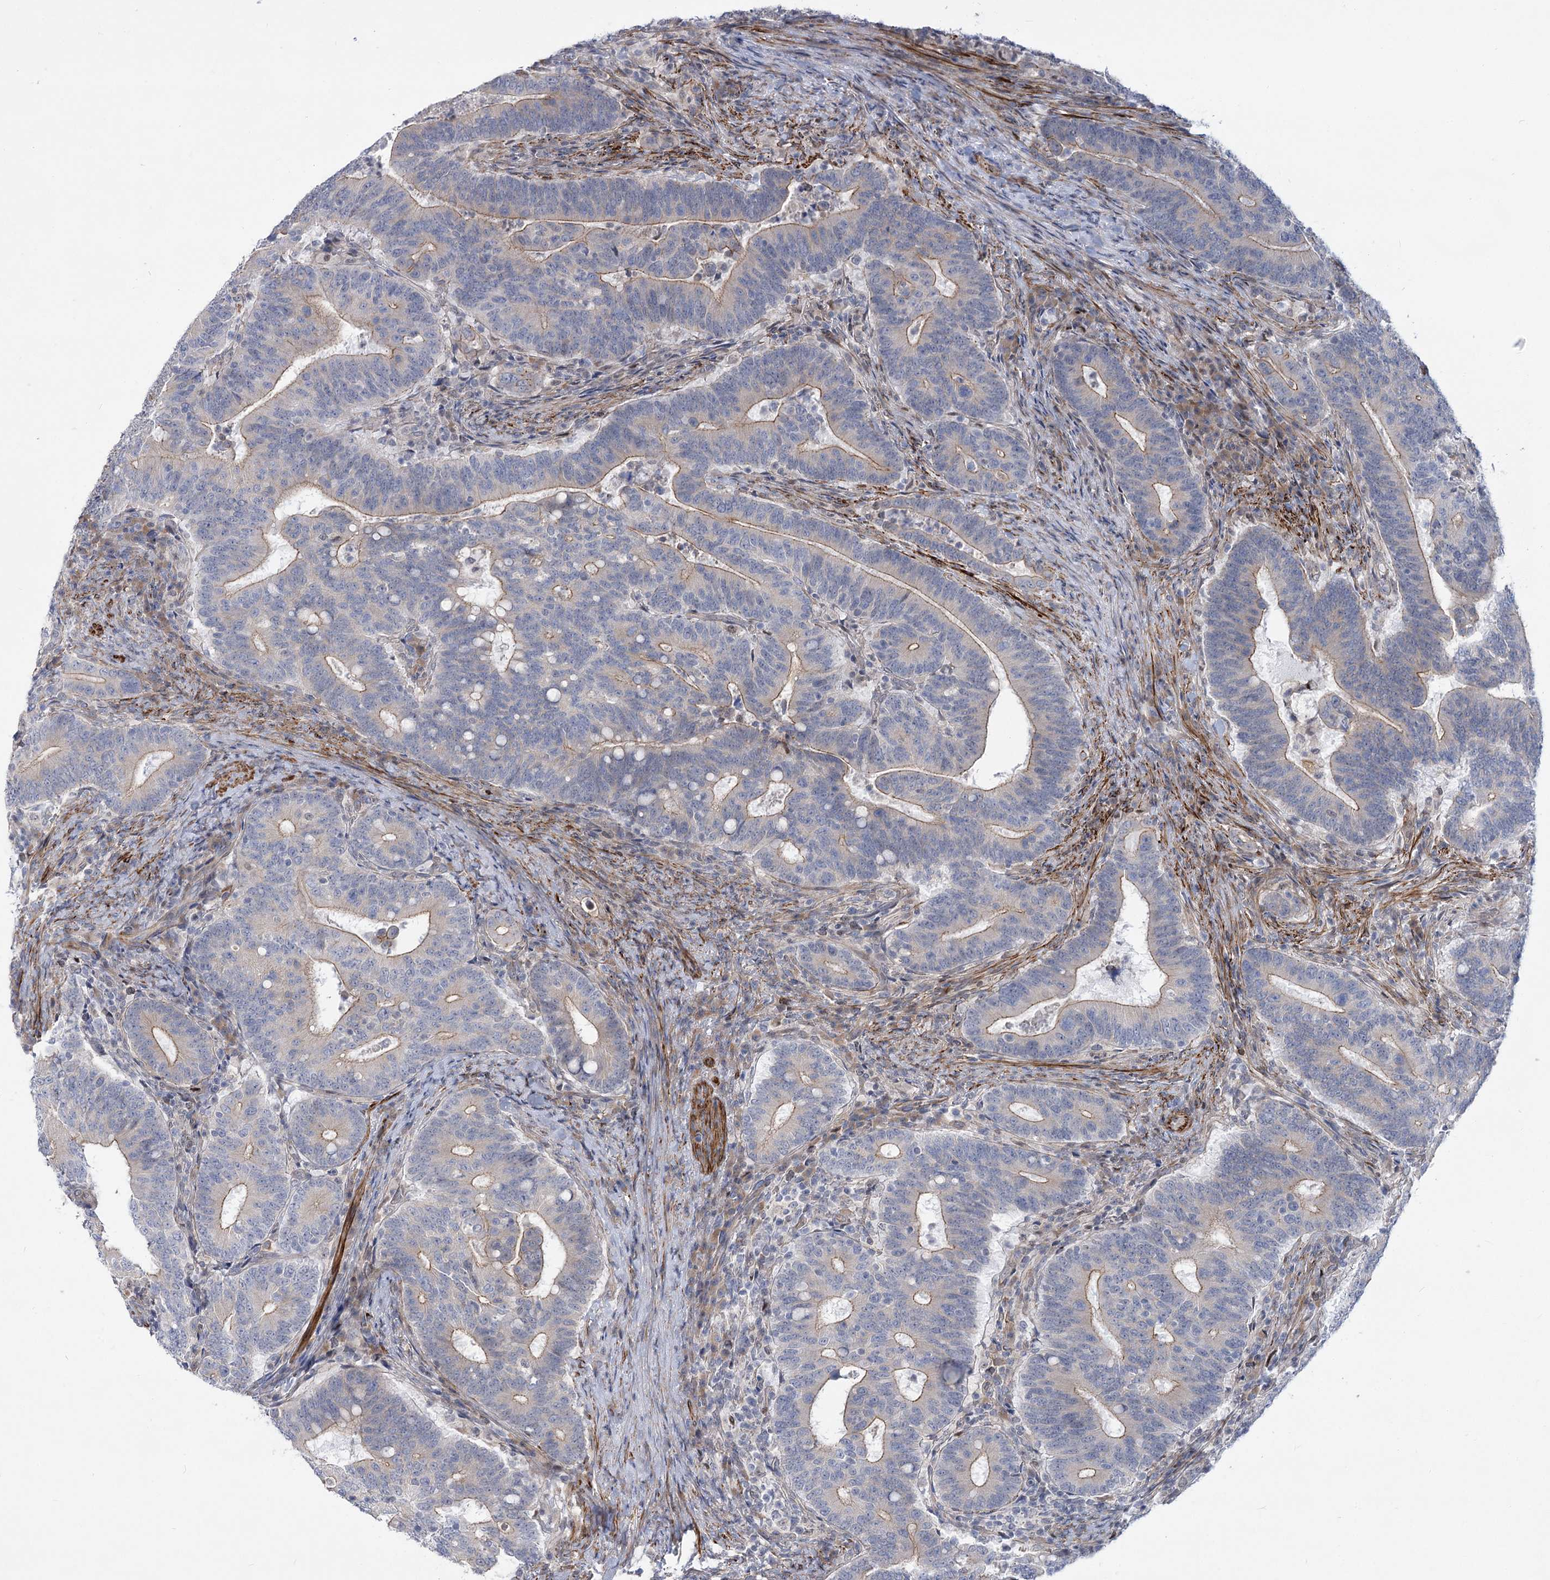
{"staining": {"intensity": "weak", "quantity": "25%-75%", "location": "cytoplasmic/membranous"}, "tissue": "colorectal cancer", "cell_type": "Tumor cells", "image_type": "cancer", "snomed": [{"axis": "morphology", "description": "Adenocarcinoma, NOS"}, {"axis": "topography", "description": "Colon"}], "caption": "Weak cytoplasmic/membranous protein staining is present in about 25%-75% of tumor cells in colorectal cancer.", "gene": "ARSI", "patient": {"sex": "female", "age": 66}}